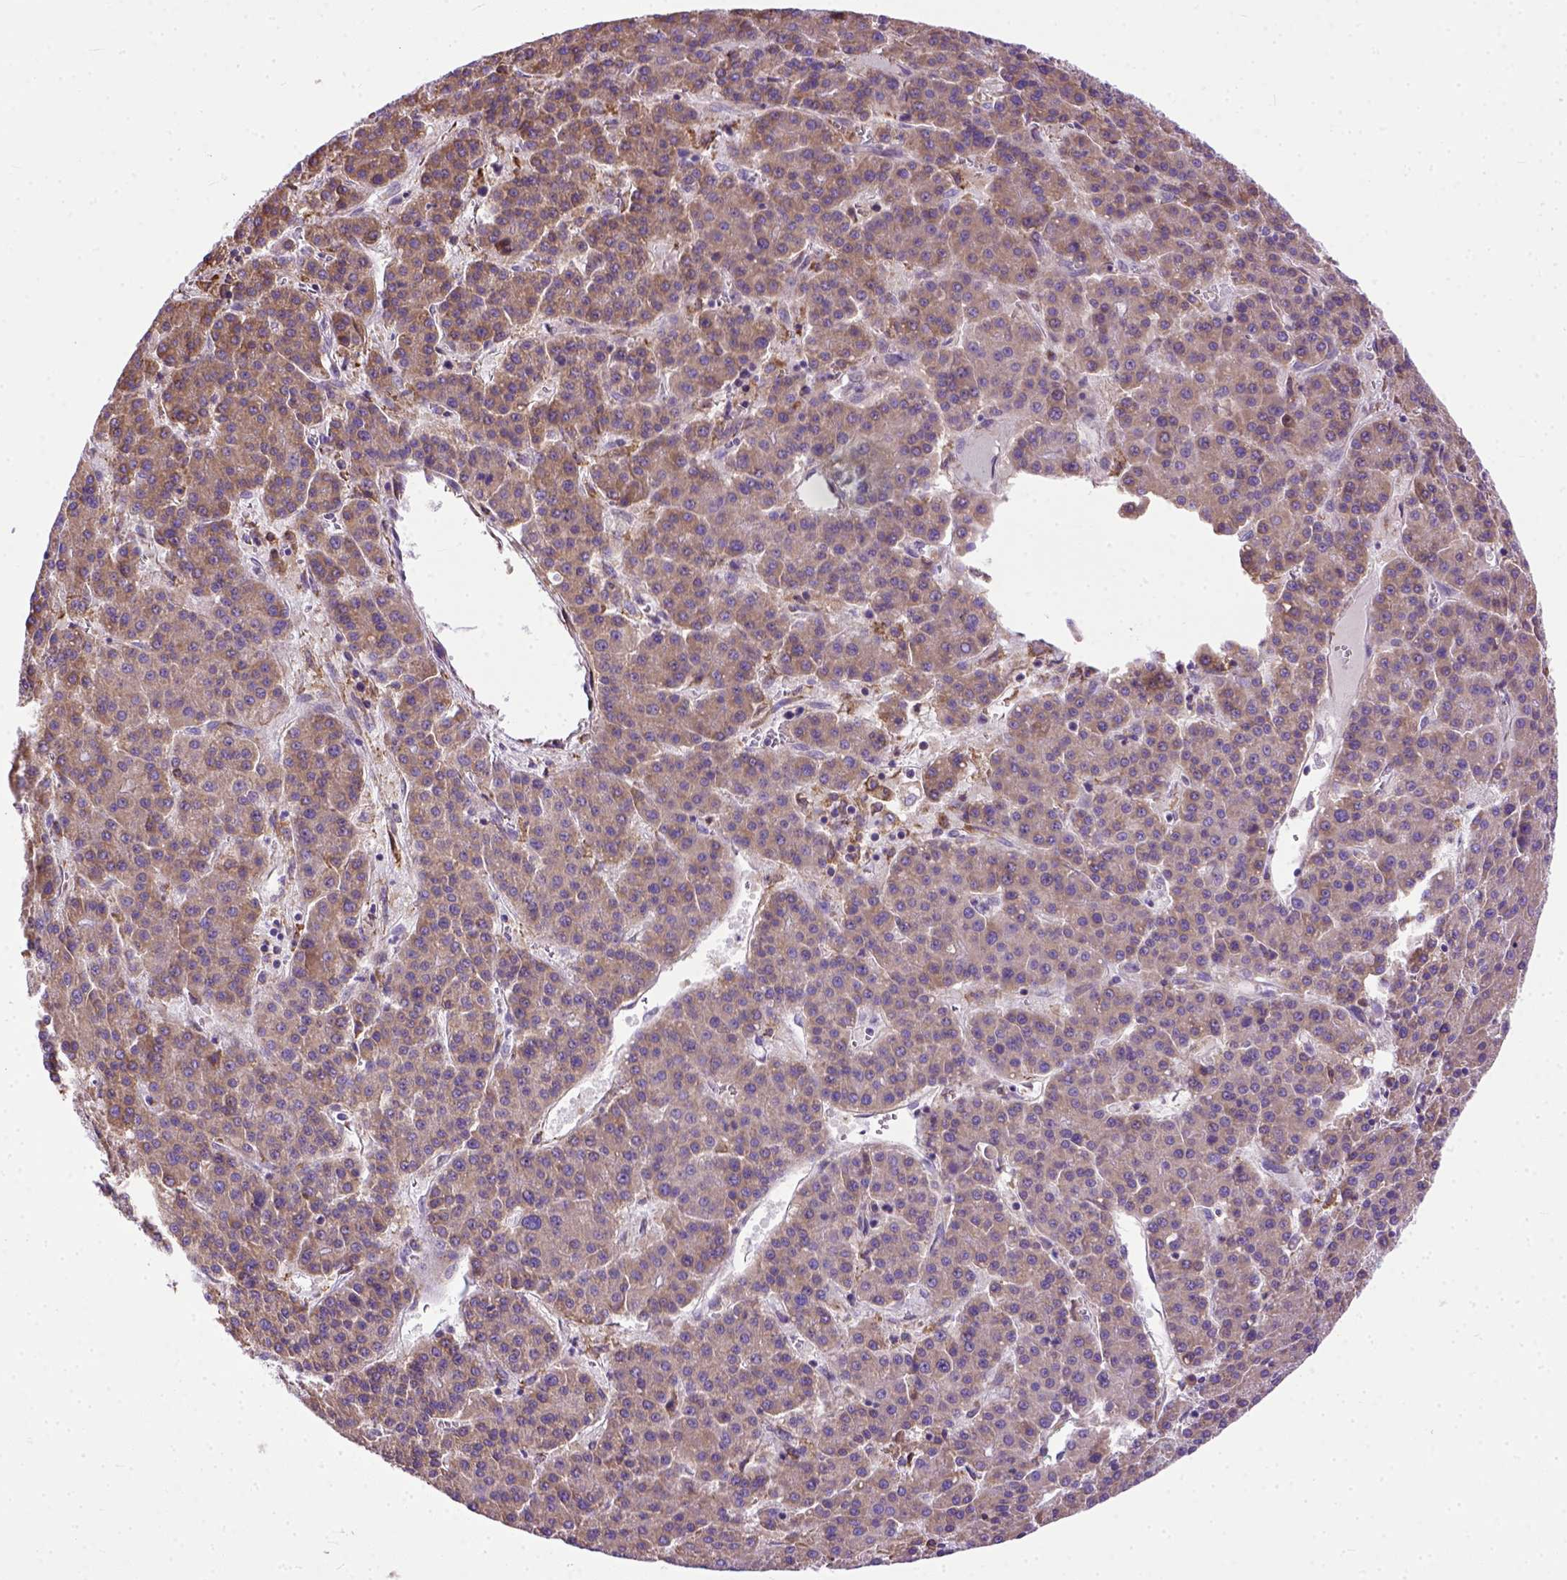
{"staining": {"intensity": "moderate", "quantity": ">75%", "location": "cytoplasmic/membranous"}, "tissue": "liver cancer", "cell_type": "Tumor cells", "image_type": "cancer", "snomed": [{"axis": "morphology", "description": "Carcinoma, Hepatocellular, NOS"}, {"axis": "topography", "description": "Liver"}], "caption": "Immunohistochemistry of human liver hepatocellular carcinoma exhibits medium levels of moderate cytoplasmic/membranous positivity in about >75% of tumor cells.", "gene": "PLK4", "patient": {"sex": "female", "age": 58}}